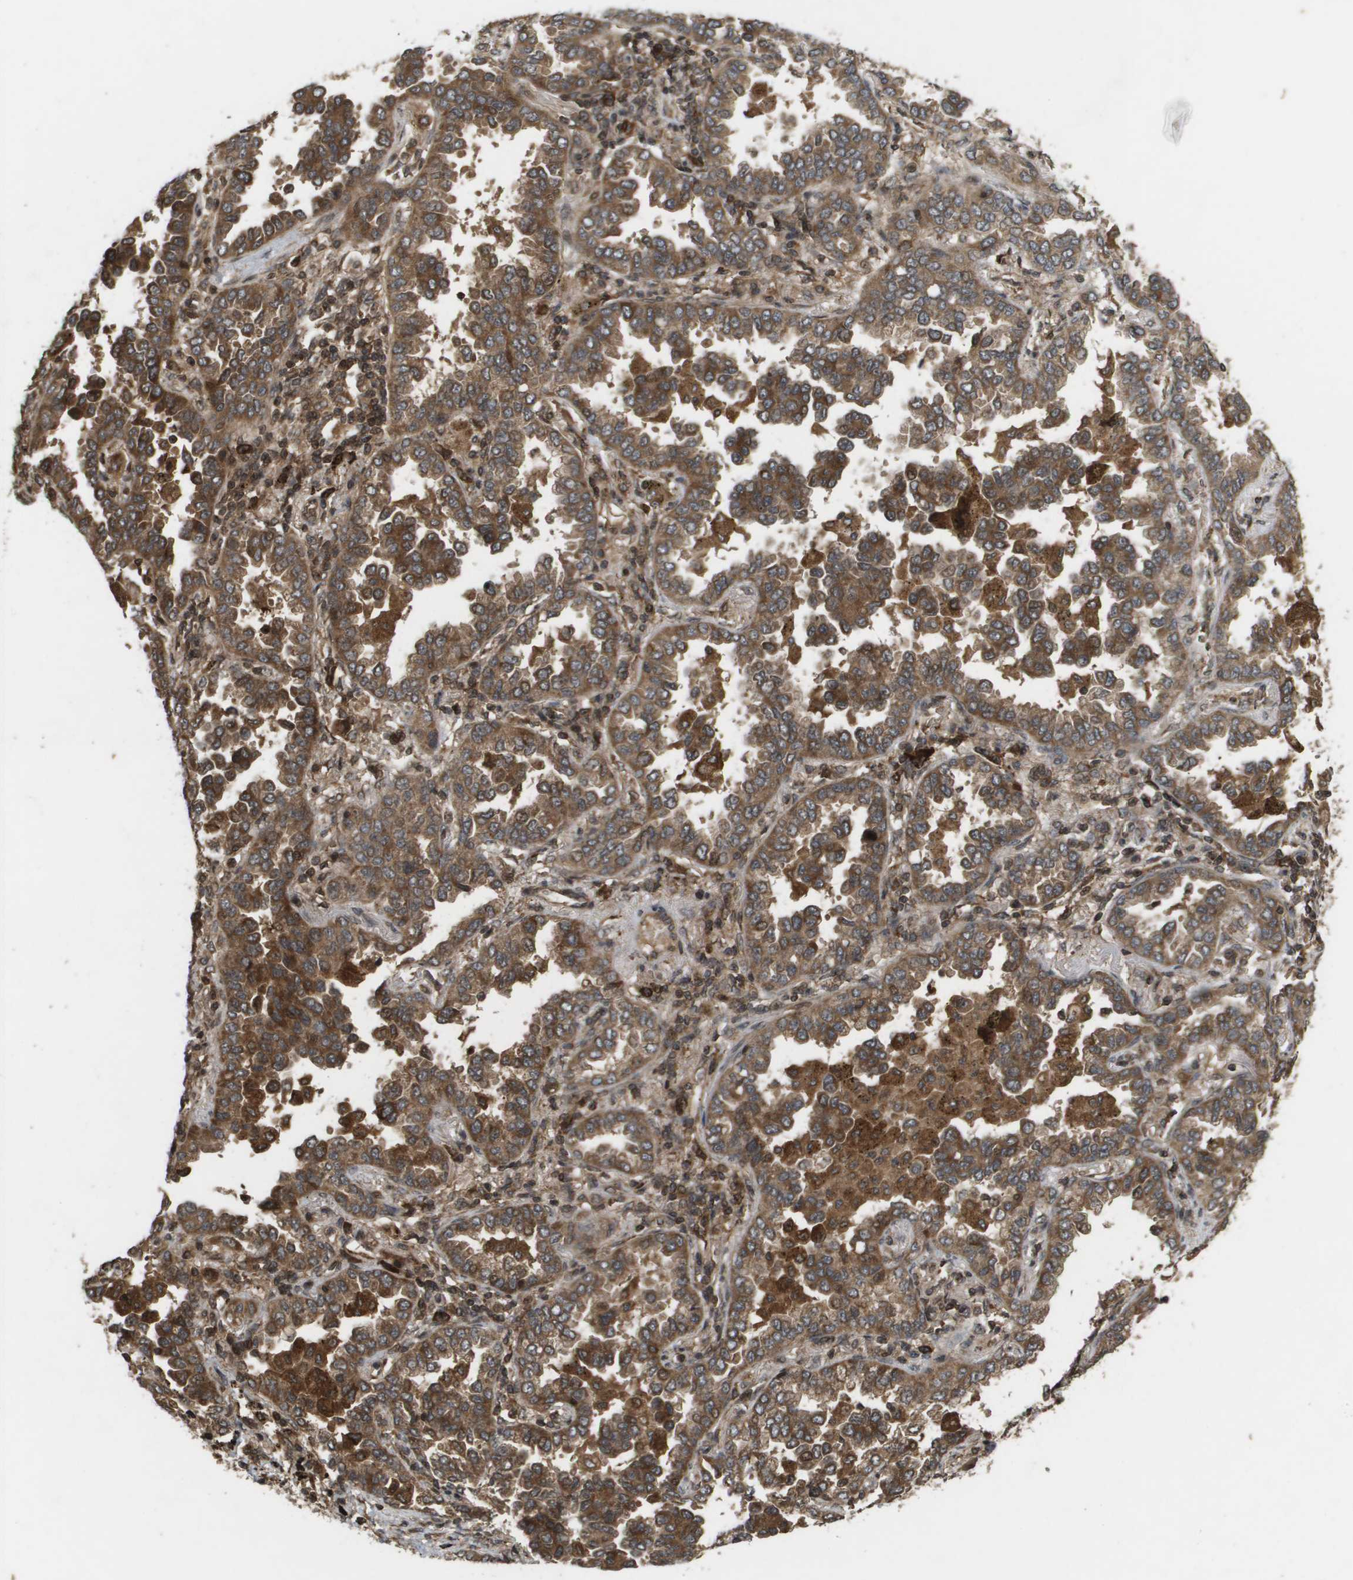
{"staining": {"intensity": "strong", "quantity": ">75%", "location": "cytoplasmic/membranous,nuclear"}, "tissue": "lung cancer", "cell_type": "Tumor cells", "image_type": "cancer", "snomed": [{"axis": "morphology", "description": "Normal tissue, NOS"}, {"axis": "morphology", "description": "Adenocarcinoma, NOS"}, {"axis": "topography", "description": "Lung"}], "caption": "Protein staining shows strong cytoplasmic/membranous and nuclear staining in about >75% of tumor cells in lung cancer (adenocarcinoma).", "gene": "KIF11", "patient": {"sex": "male", "age": 59}}